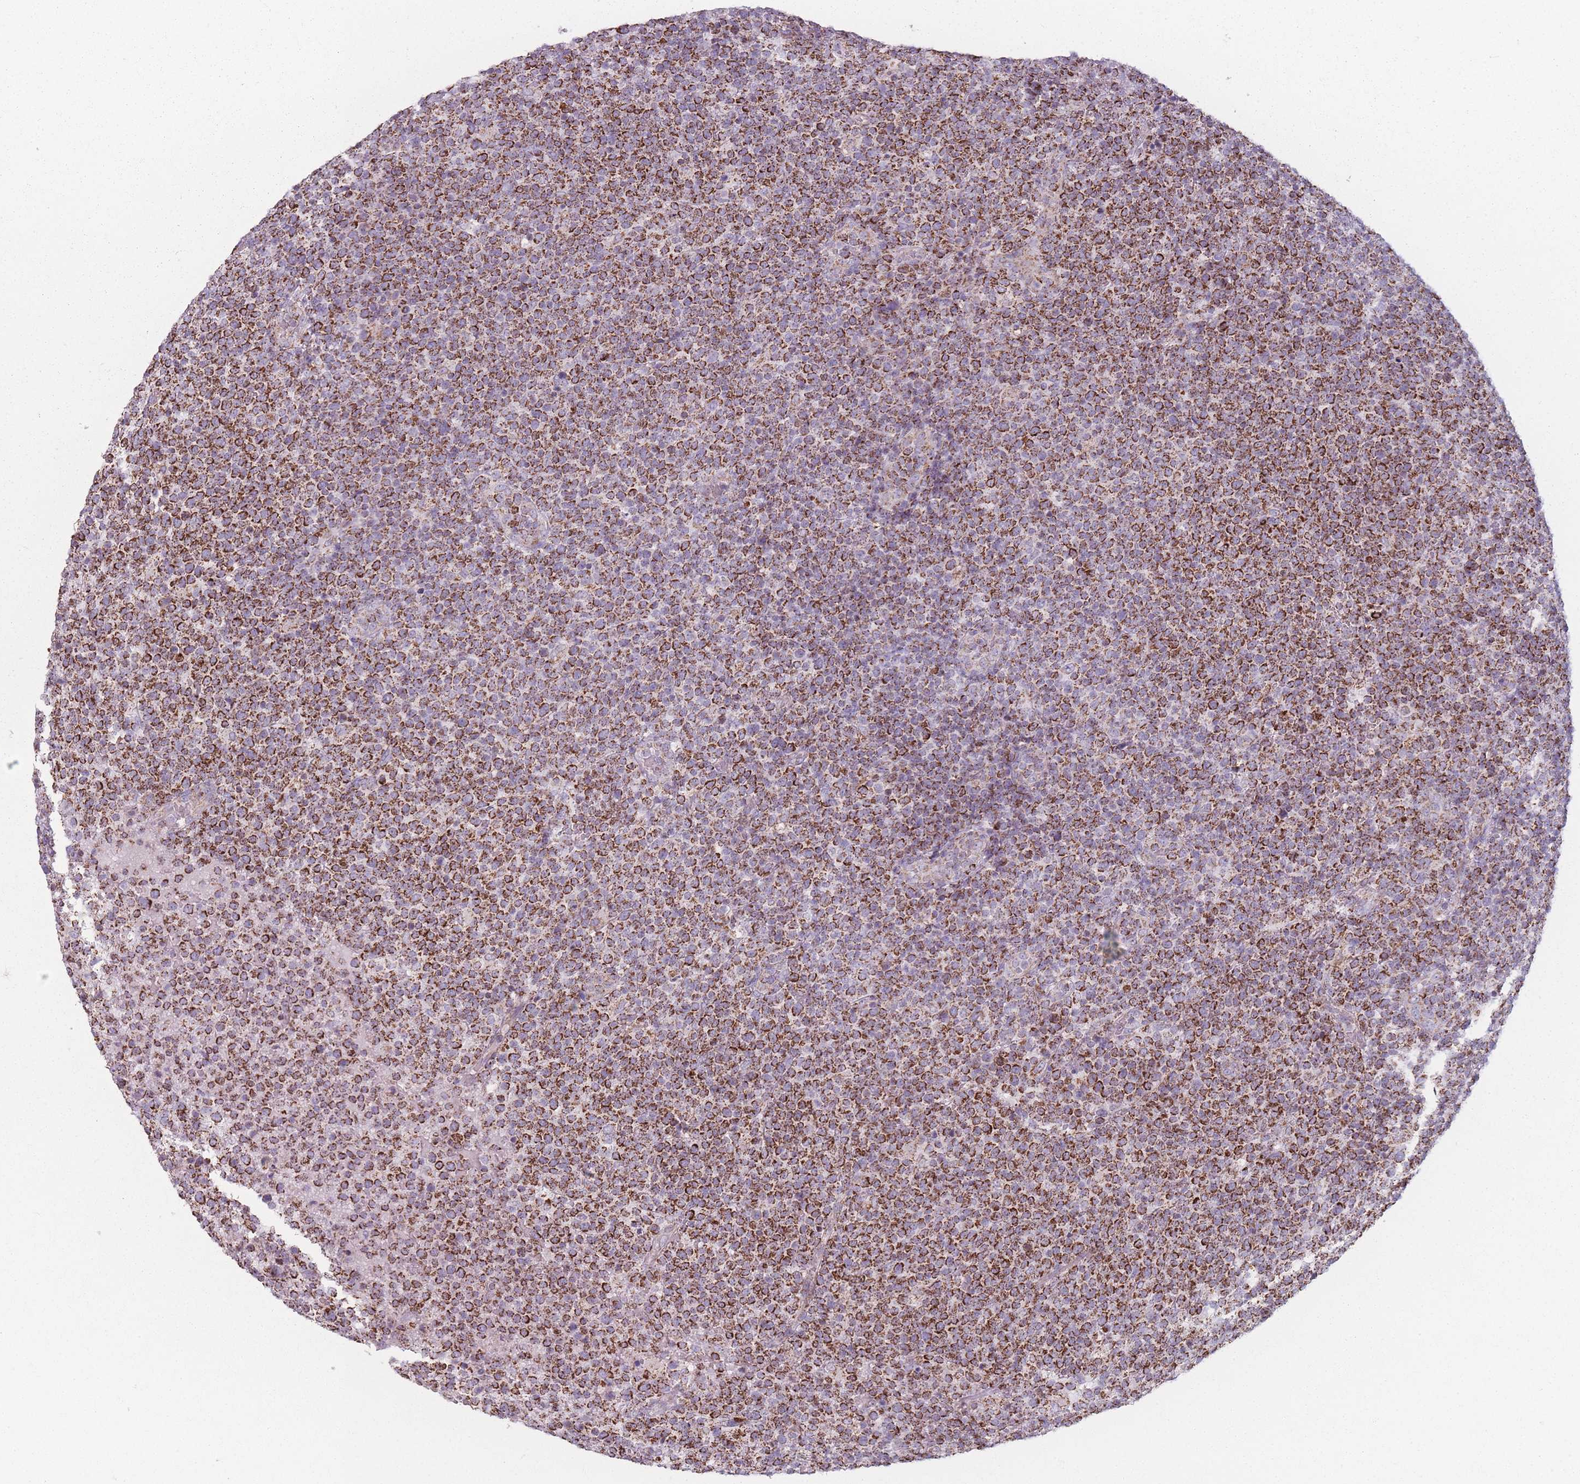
{"staining": {"intensity": "strong", "quantity": ">75%", "location": "cytoplasmic/membranous"}, "tissue": "lymphoma", "cell_type": "Tumor cells", "image_type": "cancer", "snomed": [{"axis": "morphology", "description": "Malignant lymphoma, non-Hodgkin's type, High grade"}, {"axis": "topography", "description": "Lymph node"}], "caption": "High-power microscopy captured an IHC image of high-grade malignant lymphoma, non-Hodgkin's type, revealing strong cytoplasmic/membranous expression in about >75% of tumor cells. (DAB IHC, brown staining for protein, blue staining for nuclei).", "gene": "DCHS1", "patient": {"sex": "male", "age": 61}}